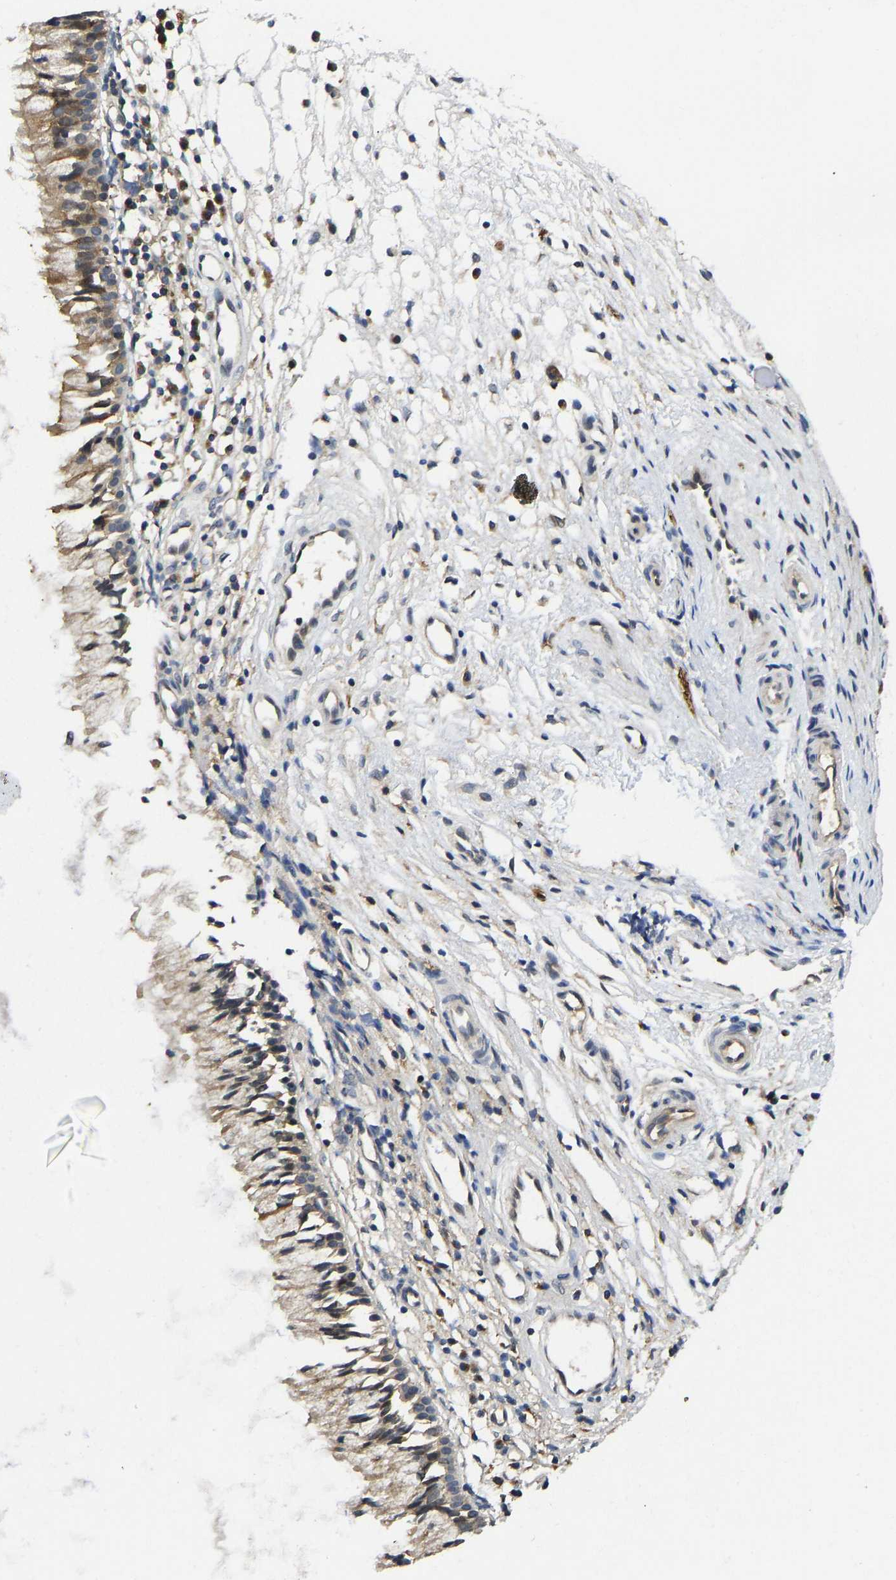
{"staining": {"intensity": "moderate", "quantity": ">75%", "location": "cytoplasmic/membranous"}, "tissue": "nasopharynx", "cell_type": "Respiratory epithelial cells", "image_type": "normal", "snomed": [{"axis": "morphology", "description": "Normal tissue, NOS"}, {"axis": "topography", "description": "Nasopharynx"}], "caption": "Immunohistochemical staining of unremarkable nasopharynx reveals medium levels of moderate cytoplasmic/membranous staining in approximately >75% of respiratory epithelial cells.", "gene": "NDRG3", "patient": {"sex": "male", "age": 21}}